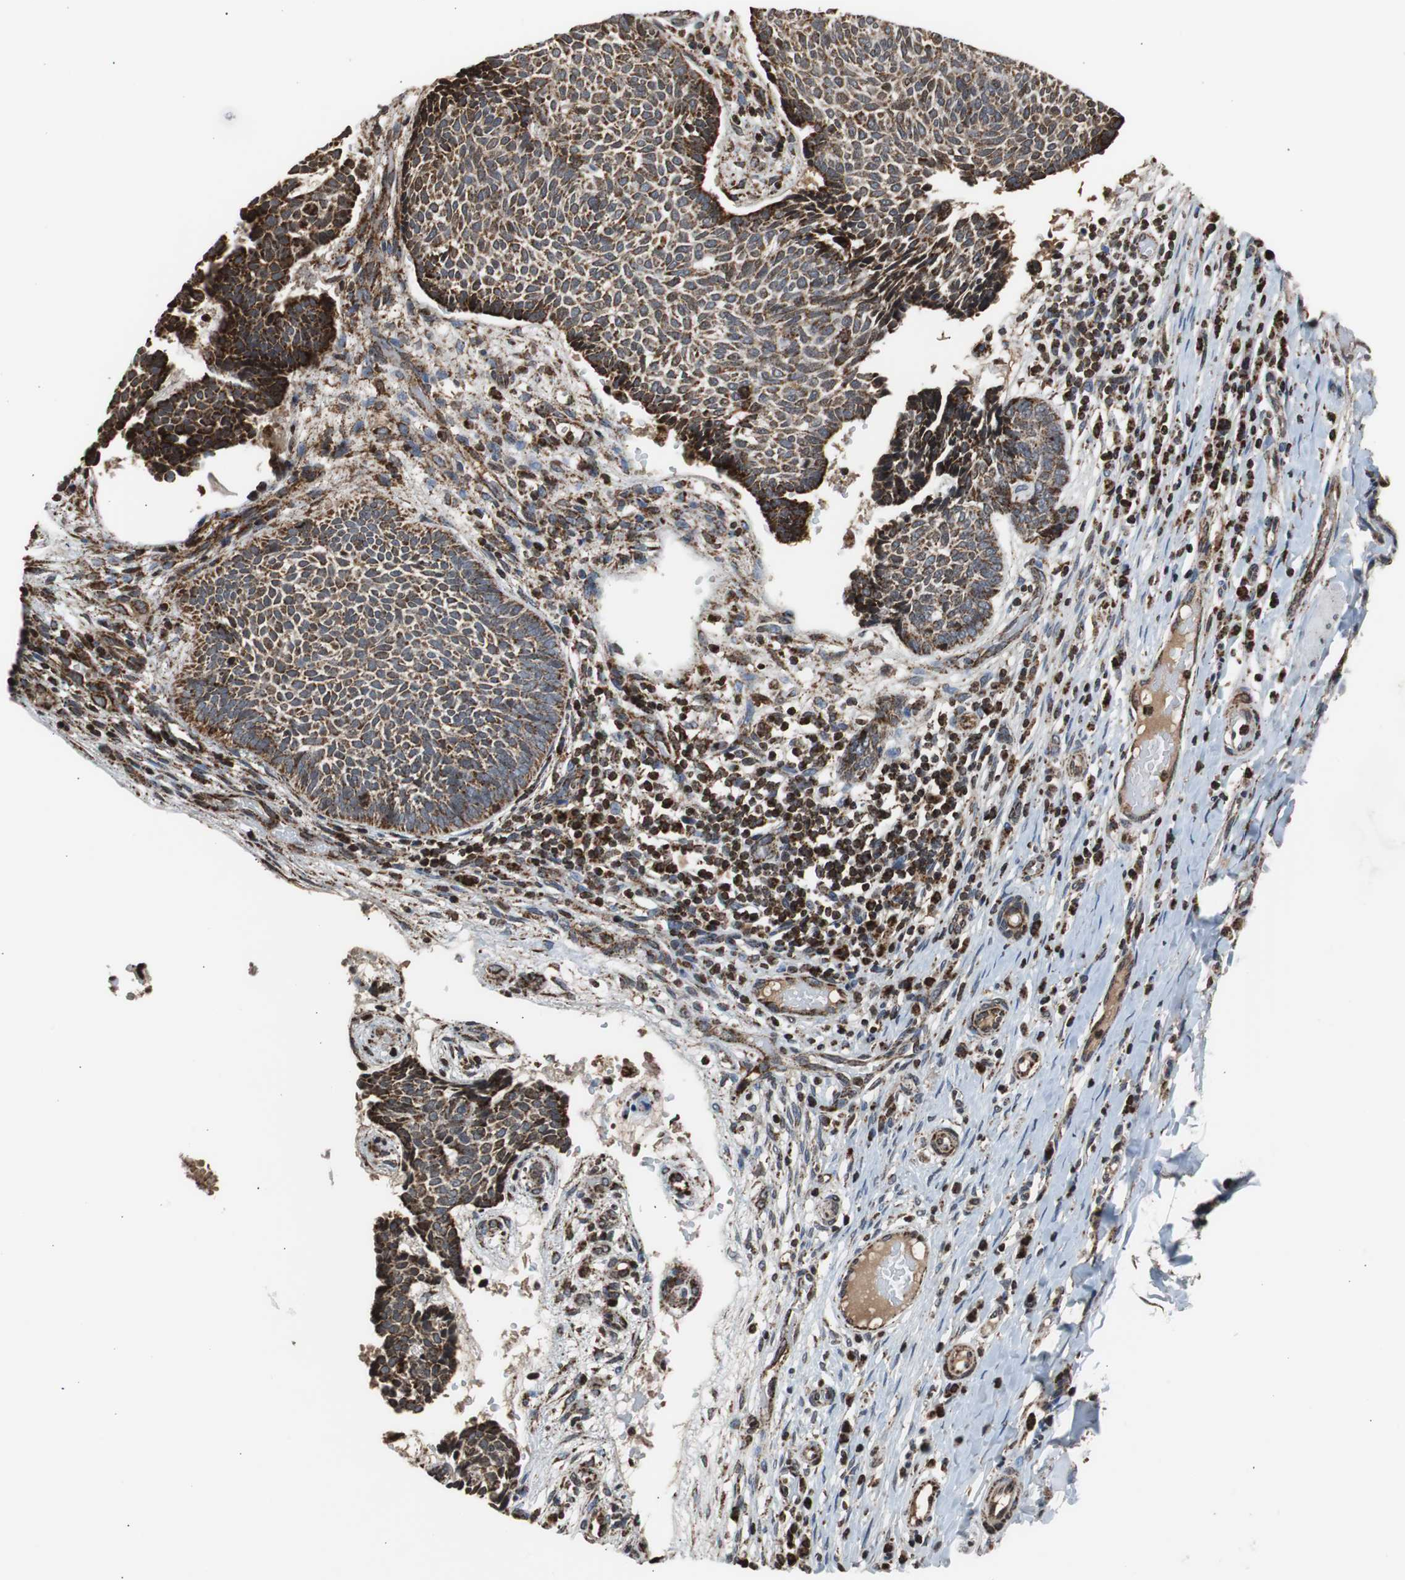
{"staining": {"intensity": "strong", "quantity": ">75%", "location": "cytoplasmic/membranous"}, "tissue": "skin cancer", "cell_type": "Tumor cells", "image_type": "cancer", "snomed": [{"axis": "morphology", "description": "Normal tissue, NOS"}, {"axis": "morphology", "description": "Basal cell carcinoma"}, {"axis": "topography", "description": "Skin"}], "caption": "Protein staining demonstrates strong cytoplasmic/membranous positivity in approximately >75% of tumor cells in basal cell carcinoma (skin).", "gene": "HSPA9", "patient": {"sex": "male", "age": 87}}